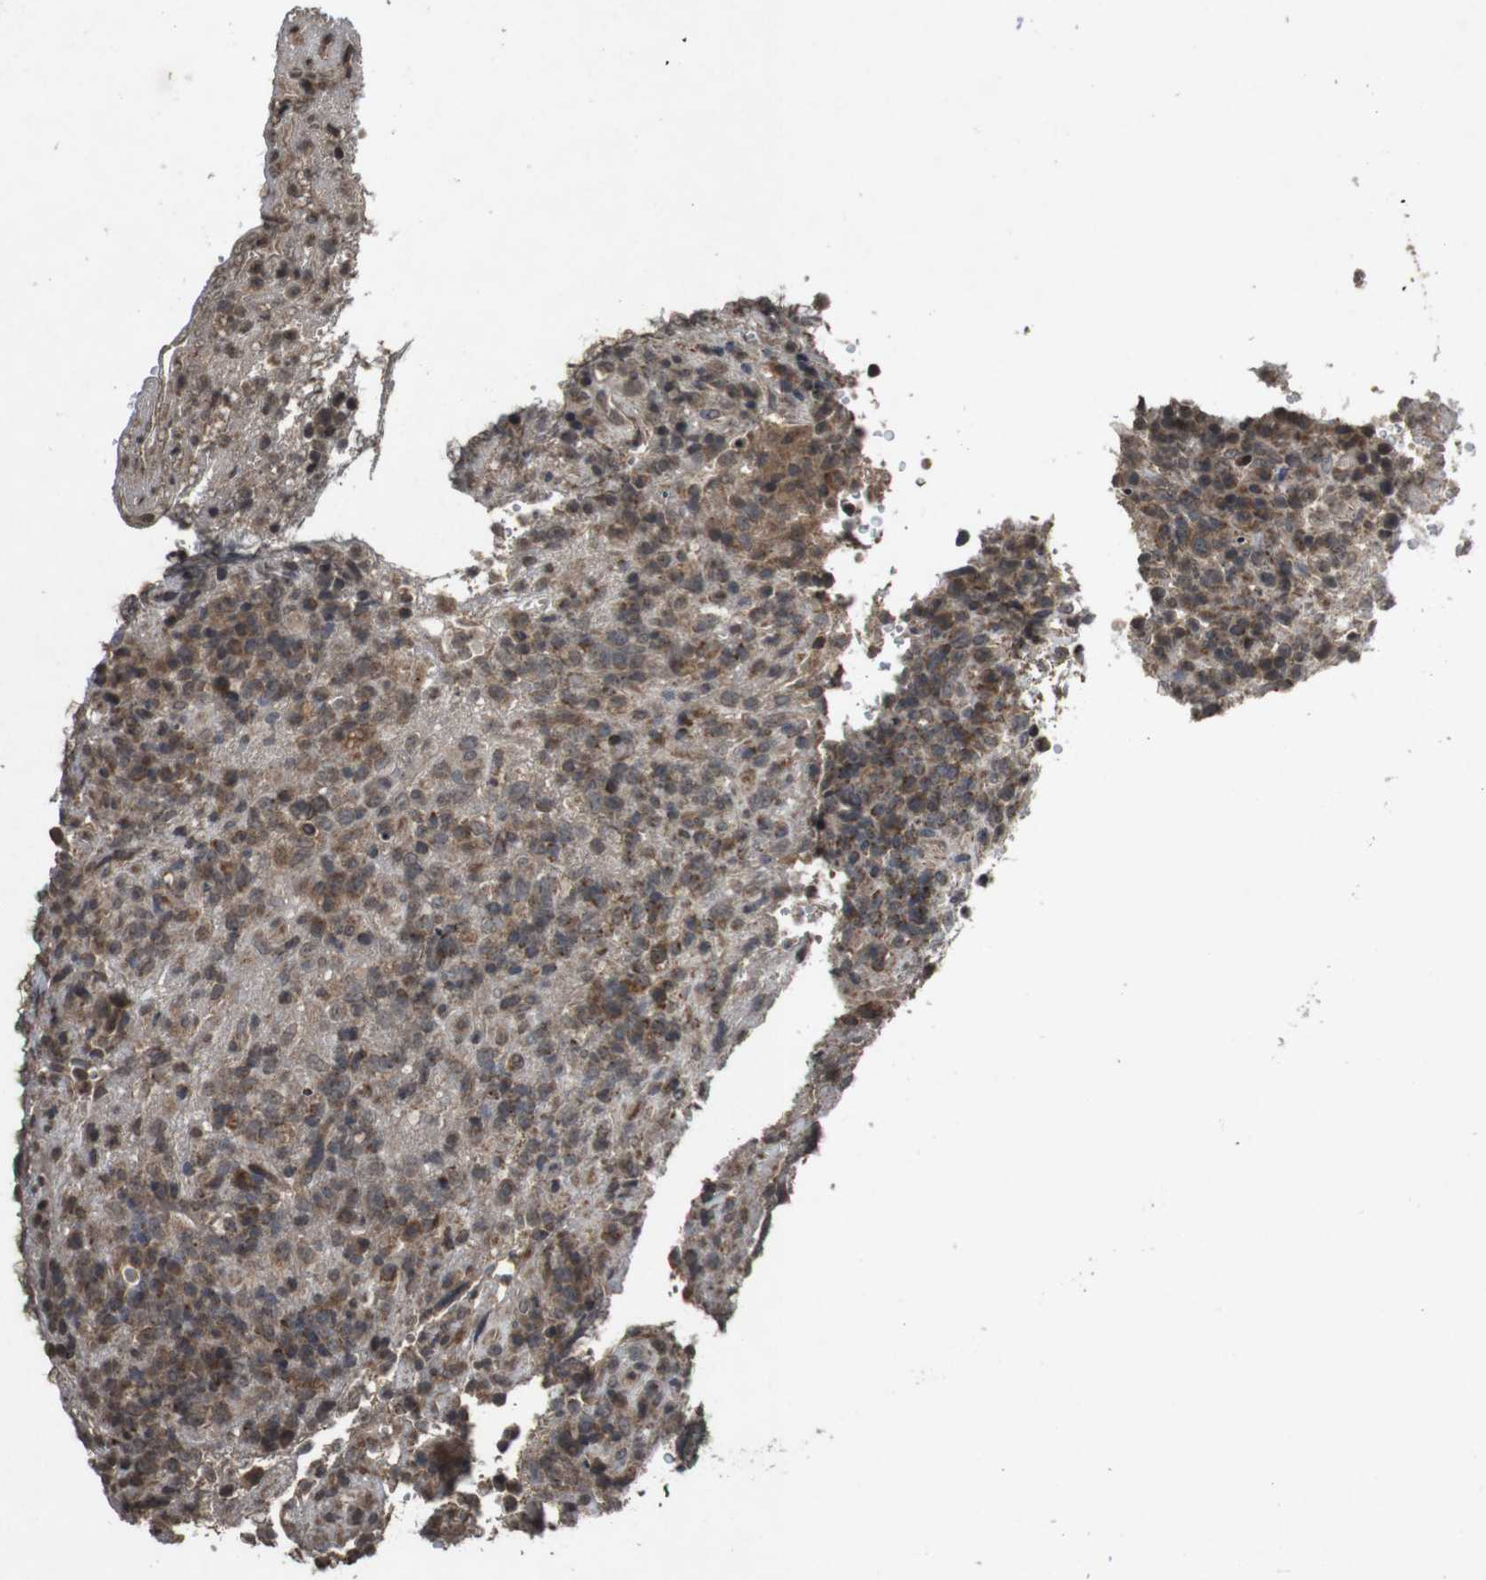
{"staining": {"intensity": "moderate", "quantity": "<25%", "location": "cytoplasmic/membranous"}, "tissue": "lymphoma", "cell_type": "Tumor cells", "image_type": "cancer", "snomed": [{"axis": "morphology", "description": "Malignant lymphoma, non-Hodgkin's type, High grade"}, {"axis": "topography", "description": "Lymph node"}], "caption": "This is an image of immunohistochemistry (IHC) staining of malignant lymphoma, non-Hodgkin's type (high-grade), which shows moderate positivity in the cytoplasmic/membranous of tumor cells.", "gene": "SORL1", "patient": {"sex": "female", "age": 76}}